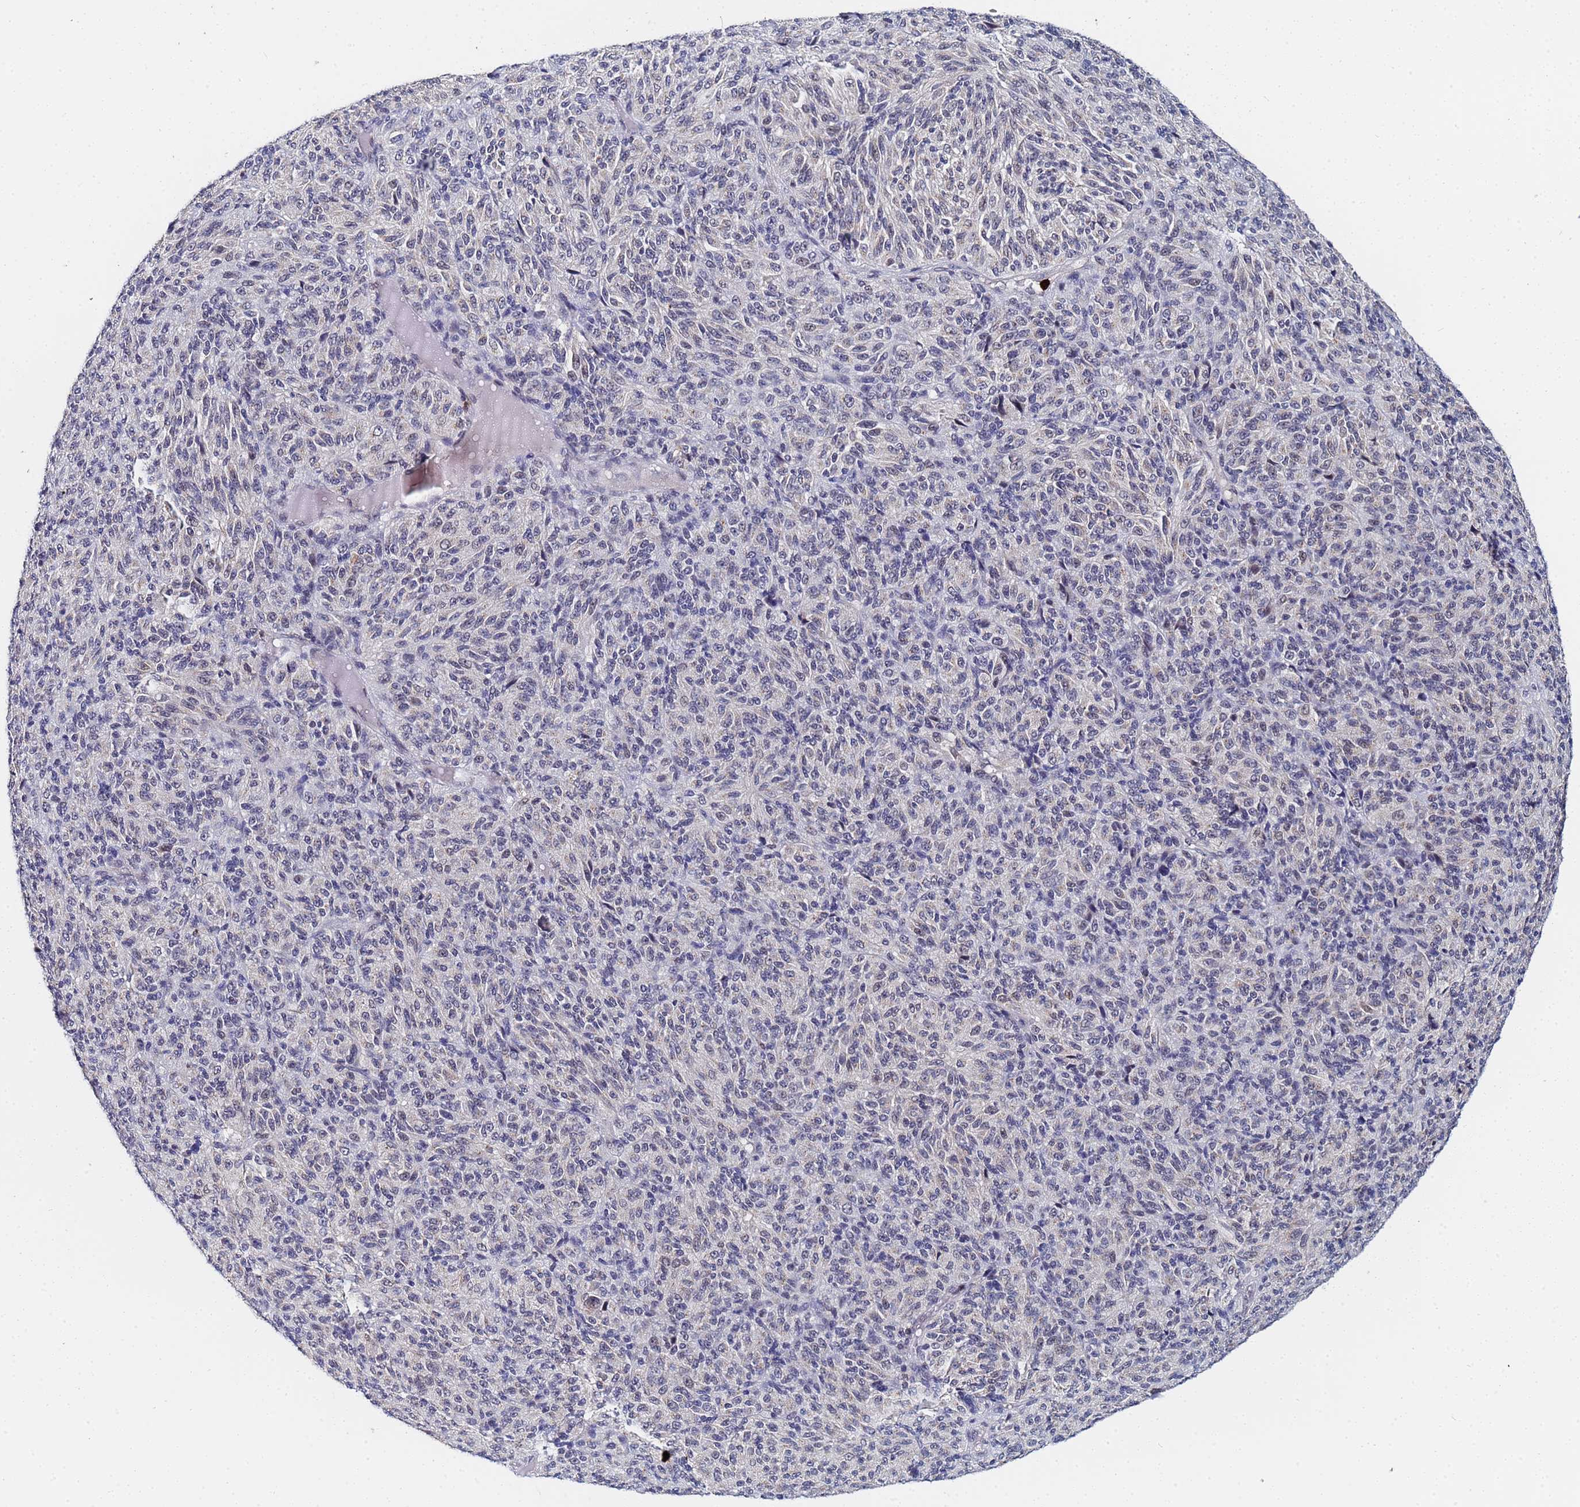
{"staining": {"intensity": "weak", "quantity": "<25%", "location": "cytoplasmic/membranous,nuclear"}, "tissue": "melanoma", "cell_type": "Tumor cells", "image_type": "cancer", "snomed": [{"axis": "morphology", "description": "Malignant melanoma, Metastatic site"}, {"axis": "topography", "description": "Brain"}], "caption": "This is a image of immunohistochemistry (IHC) staining of malignant melanoma (metastatic site), which shows no positivity in tumor cells.", "gene": "MTCL1", "patient": {"sex": "female", "age": 56}}